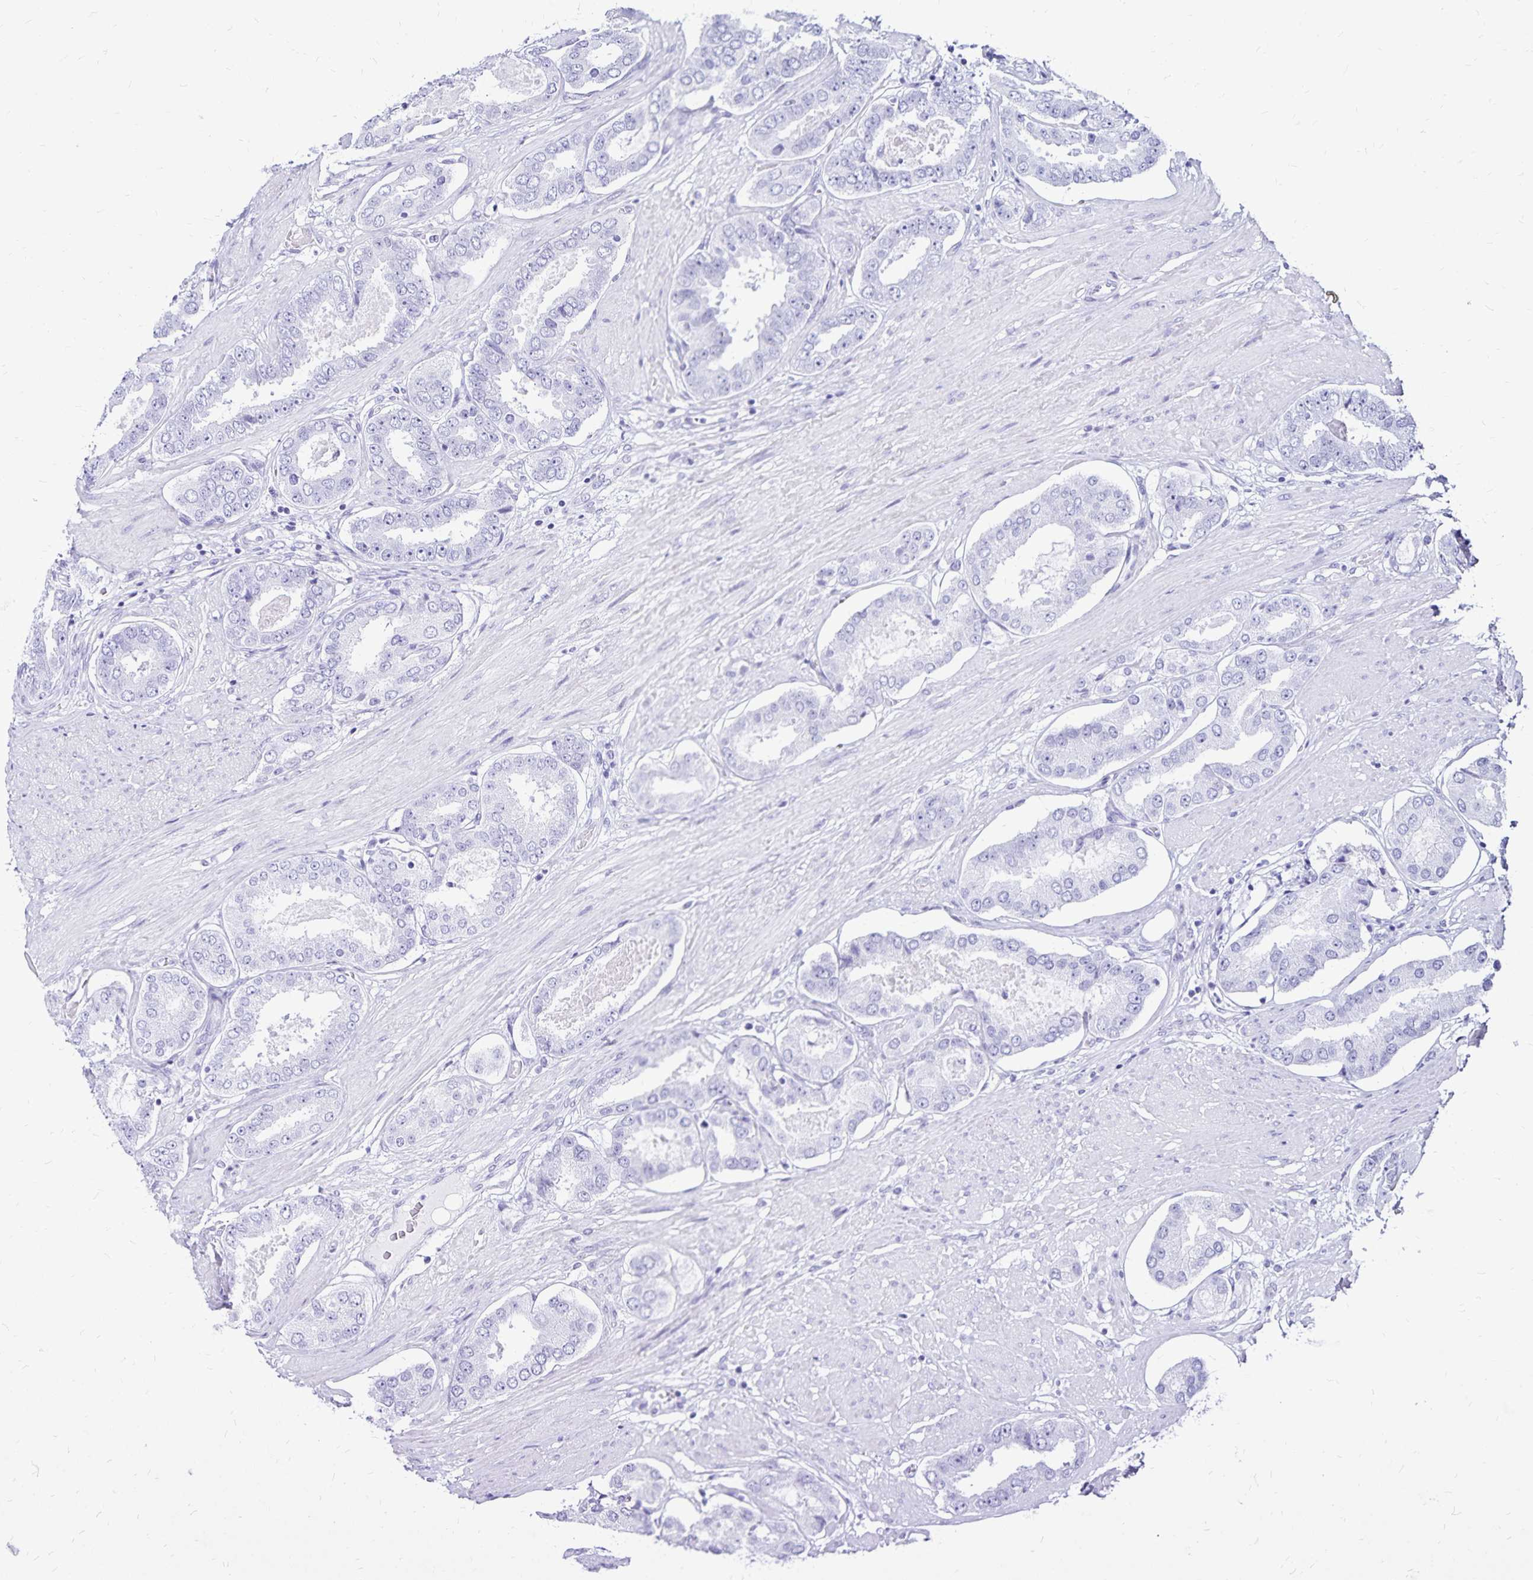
{"staining": {"intensity": "negative", "quantity": "none", "location": "none"}, "tissue": "prostate cancer", "cell_type": "Tumor cells", "image_type": "cancer", "snomed": [{"axis": "morphology", "description": "Adenocarcinoma, High grade"}, {"axis": "topography", "description": "Prostate"}], "caption": "Photomicrograph shows no significant protein staining in tumor cells of prostate cancer.", "gene": "LIN28B", "patient": {"sex": "male", "age": 63}}